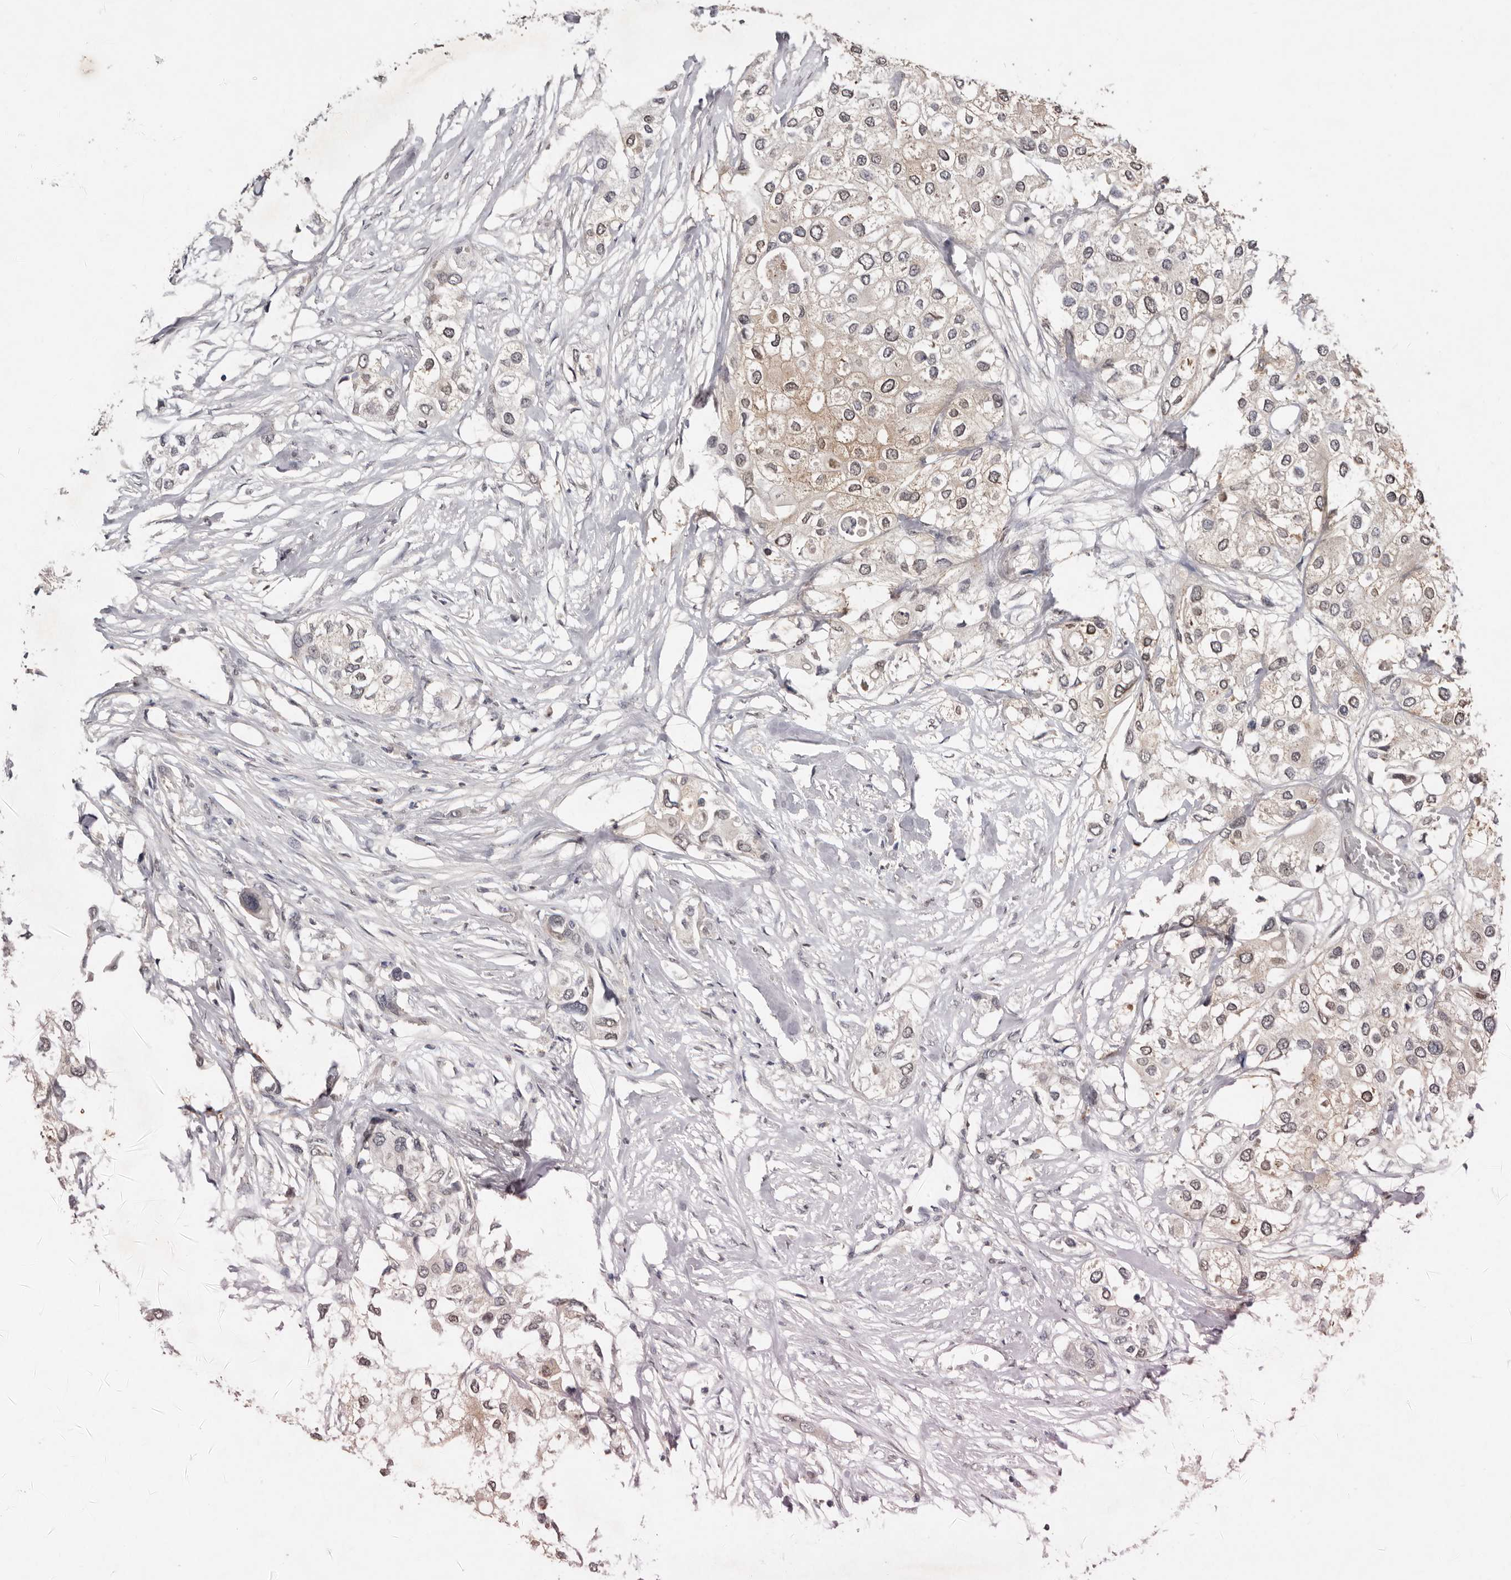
{"staining": {"intensity": "weak", "quantity": "25%-75%", "location": "cytoplasmic/membranous"}, "tissue": "urothelial cancer", "cell_type": "Tumor cells", "image_type": "cancer", "snomed": [{"axis": "morphology", "description": "Urothelial carcinoma, High grade"}, {"axis": "topography", "description": "Urinary bladder"}], "caption": "This is an image of immunohistochemistry staining of urothelial carcinoma (high-grade), which shows weak positivity in the cytoplasmic/membranous of tumor cells.", "gene": "SULT1E1", "patient": {"sex": "male", "age": 64}}